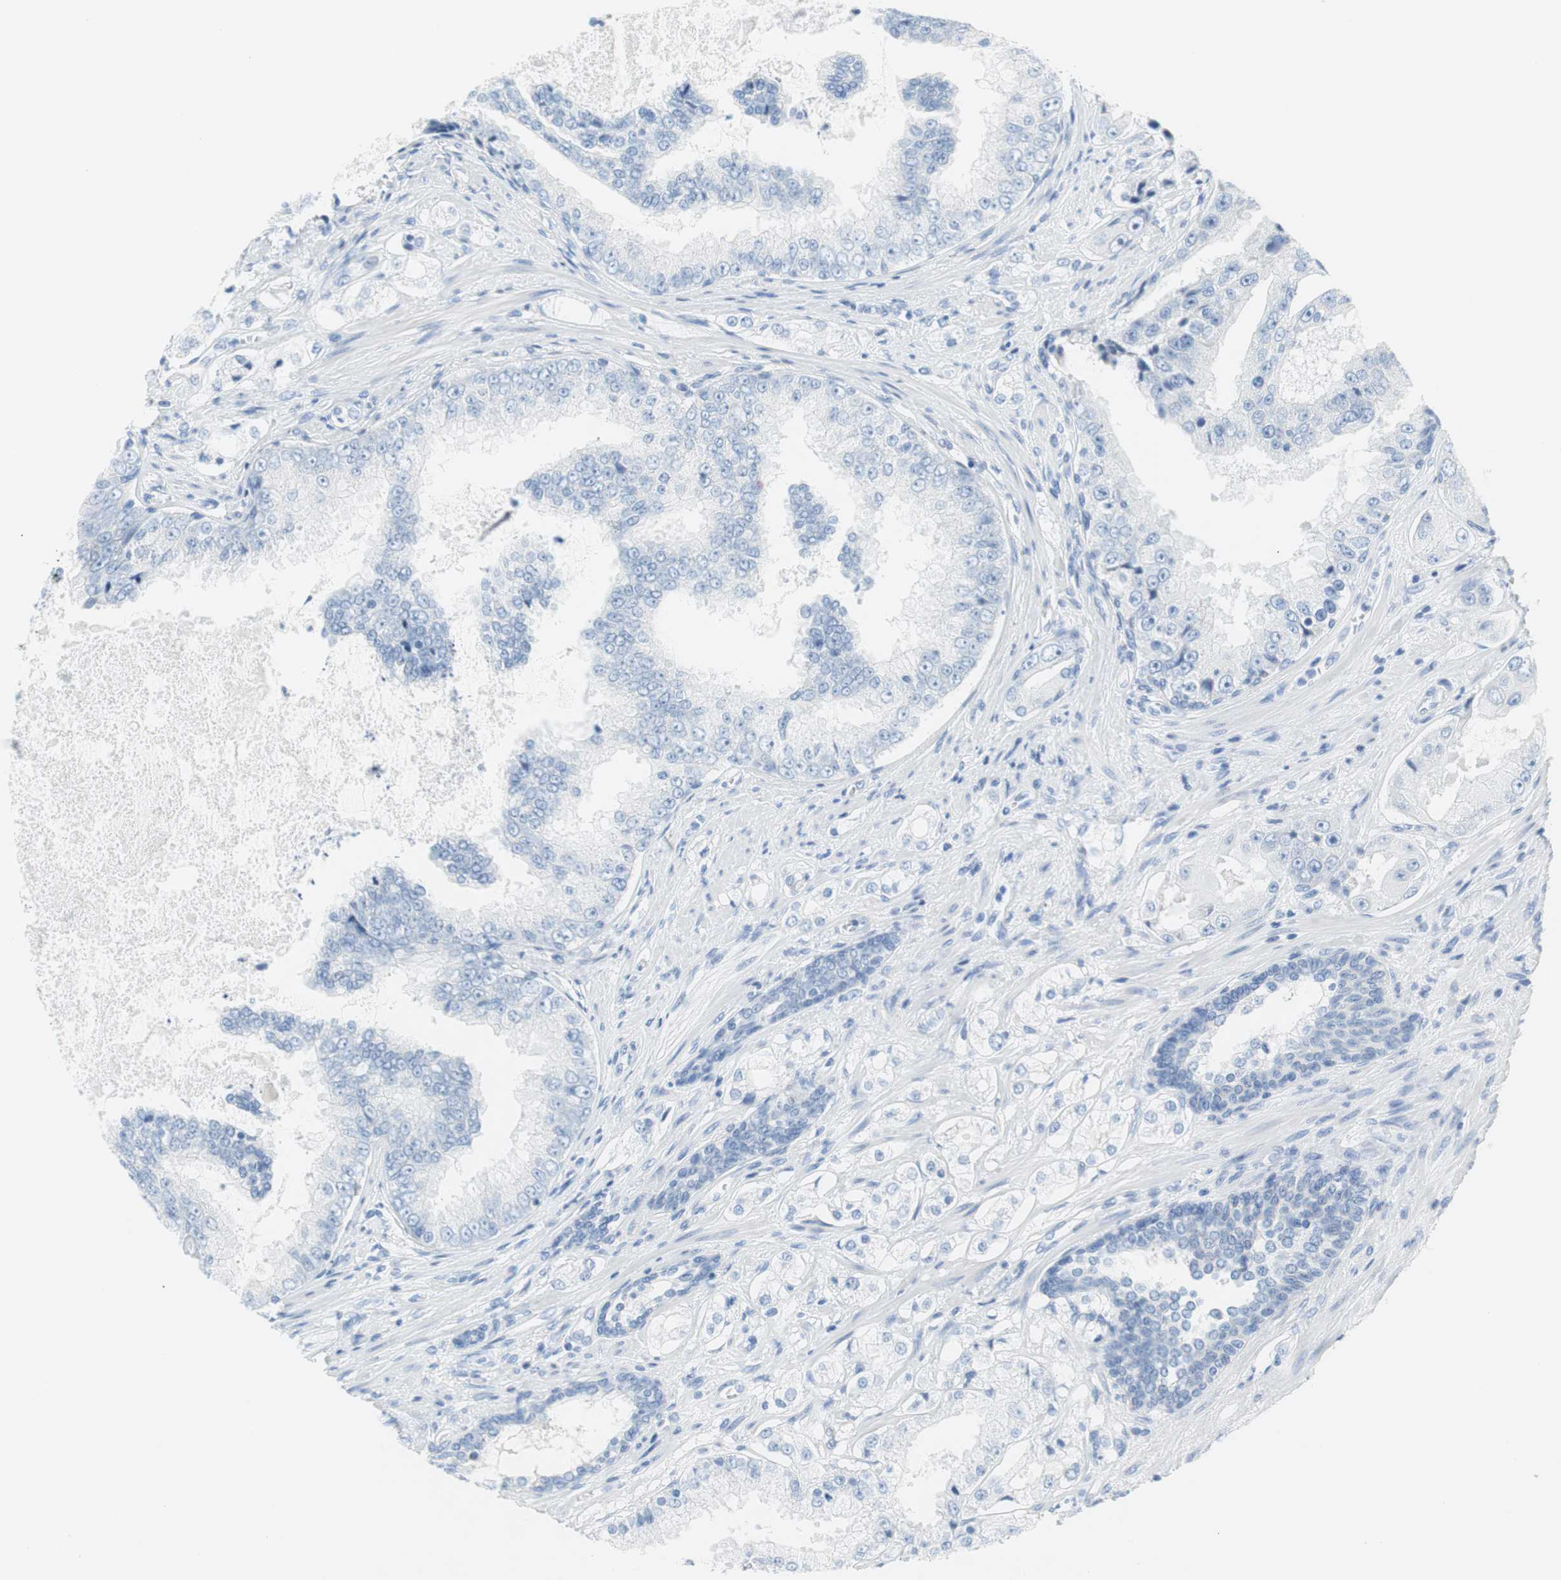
{"staining": {"intensity": "negative", "quantity": "none", "location": "none"}, "tissue": "prostate cancer", "cell_type": "Tumor cells", "image_type": "cancer", "snomed": [{"axis": "morphology", "description": "Adenocarcinoma, High grade"}, {"axis": "topography", "description": "Prostate"}], "caption": "Tumor cells show no significant protein staining in prostate cancer. Brightfield microscopy of IHC stained with DAB (brown) and hematoxylin (blue), captured at high magnification.", "gene": "MYH1", "patient": {"sex": "male", "age": 73}}